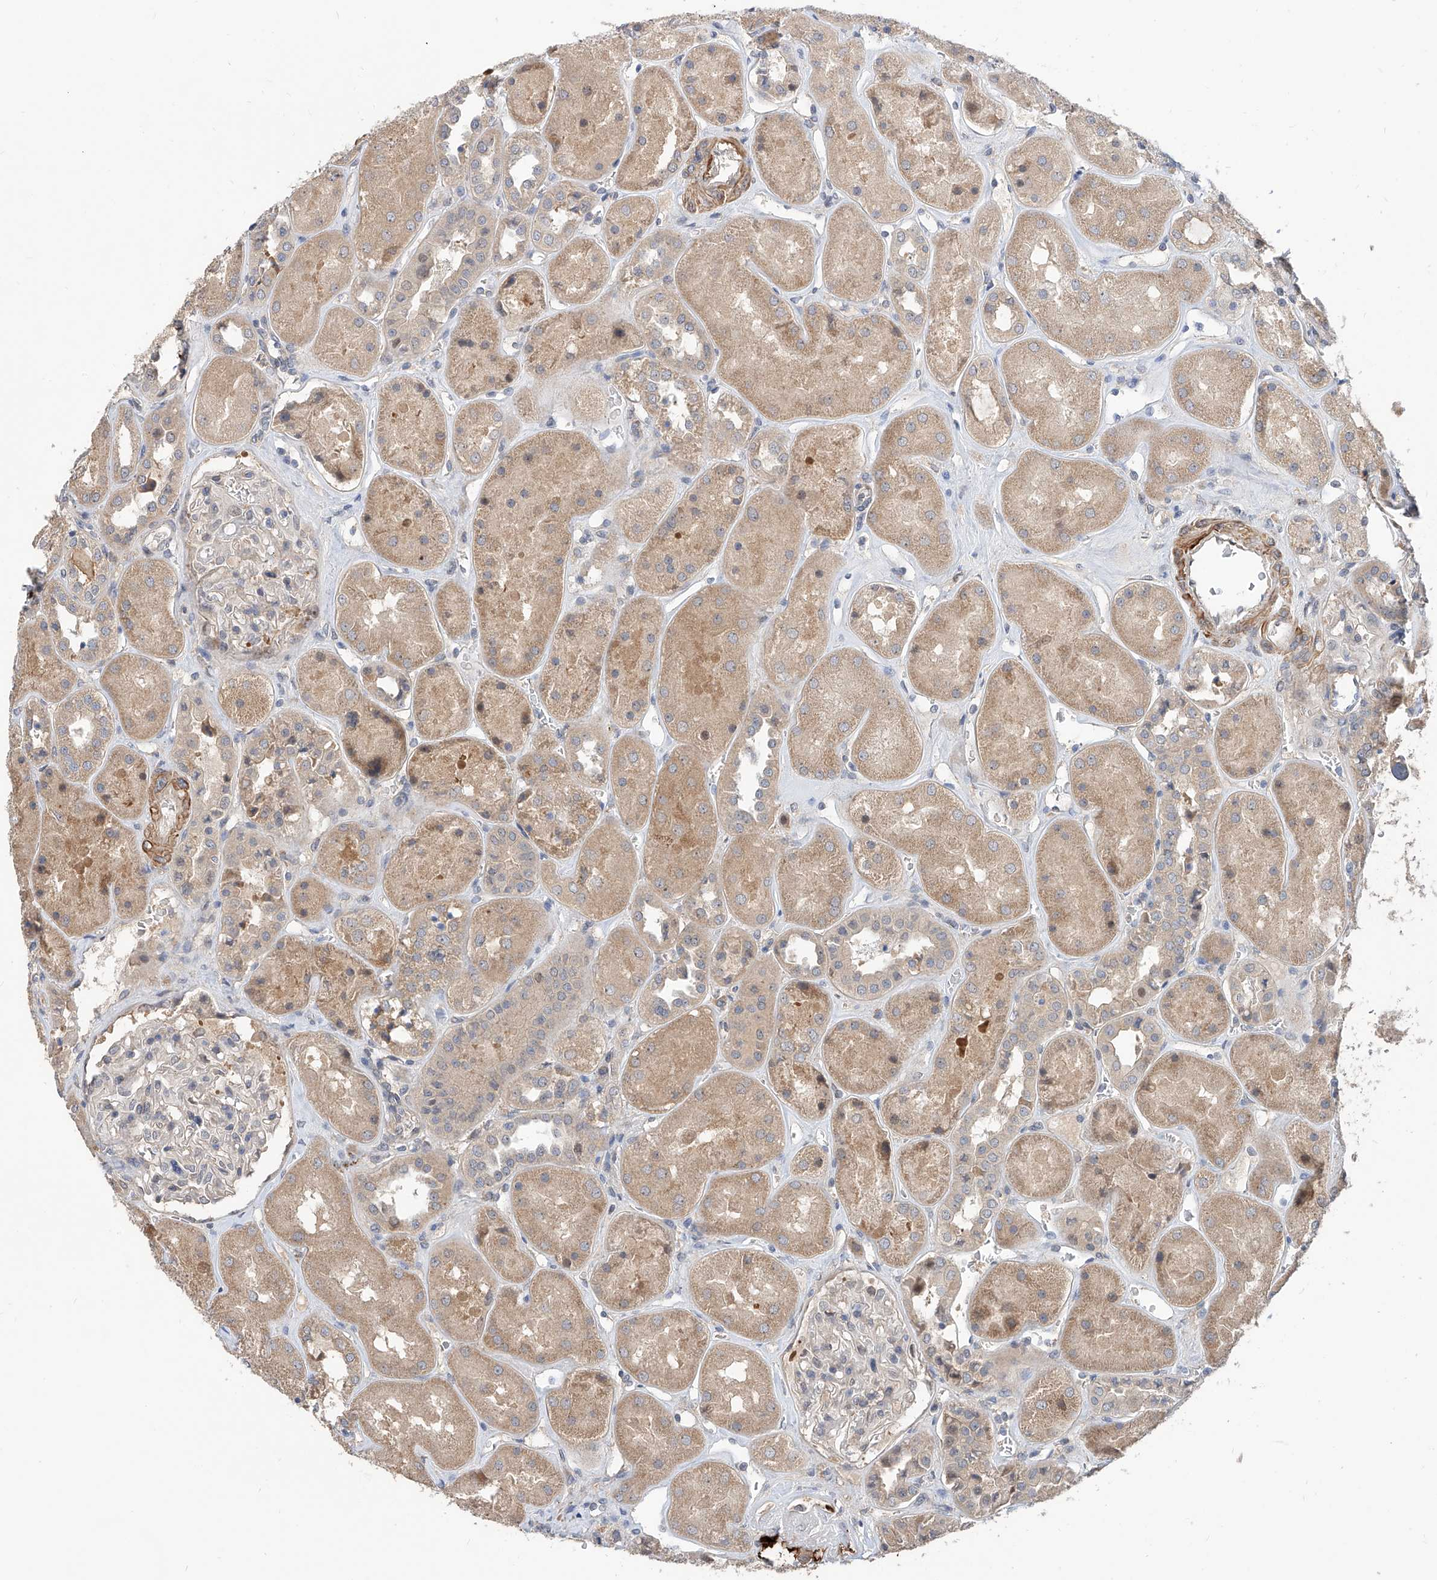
{"staining": {"intensity": "weak", "quantity": "<25%", "location": "cytoplasmic/membranous"}, "tissue": "kidney", "cell_type": "Cells in glomeruli", "image_type": "normal", "snomed": [{"axis": "morphology", "description": "Normal tissue, NOS"}, {"axis": "topography", "description": "Kidney"}], "caption": "DAB immunohistochemical staining of benign human kidney demonstrates no significant staining in cells in glomeruli. The staining was performed using DAB to visualize the protein expression in brown, while the nuclei were stained in blue with hematoxylin (Magnification: 20x).", "gene": "MAGEE2", "patient": {"sex": "male", "age": 70}}